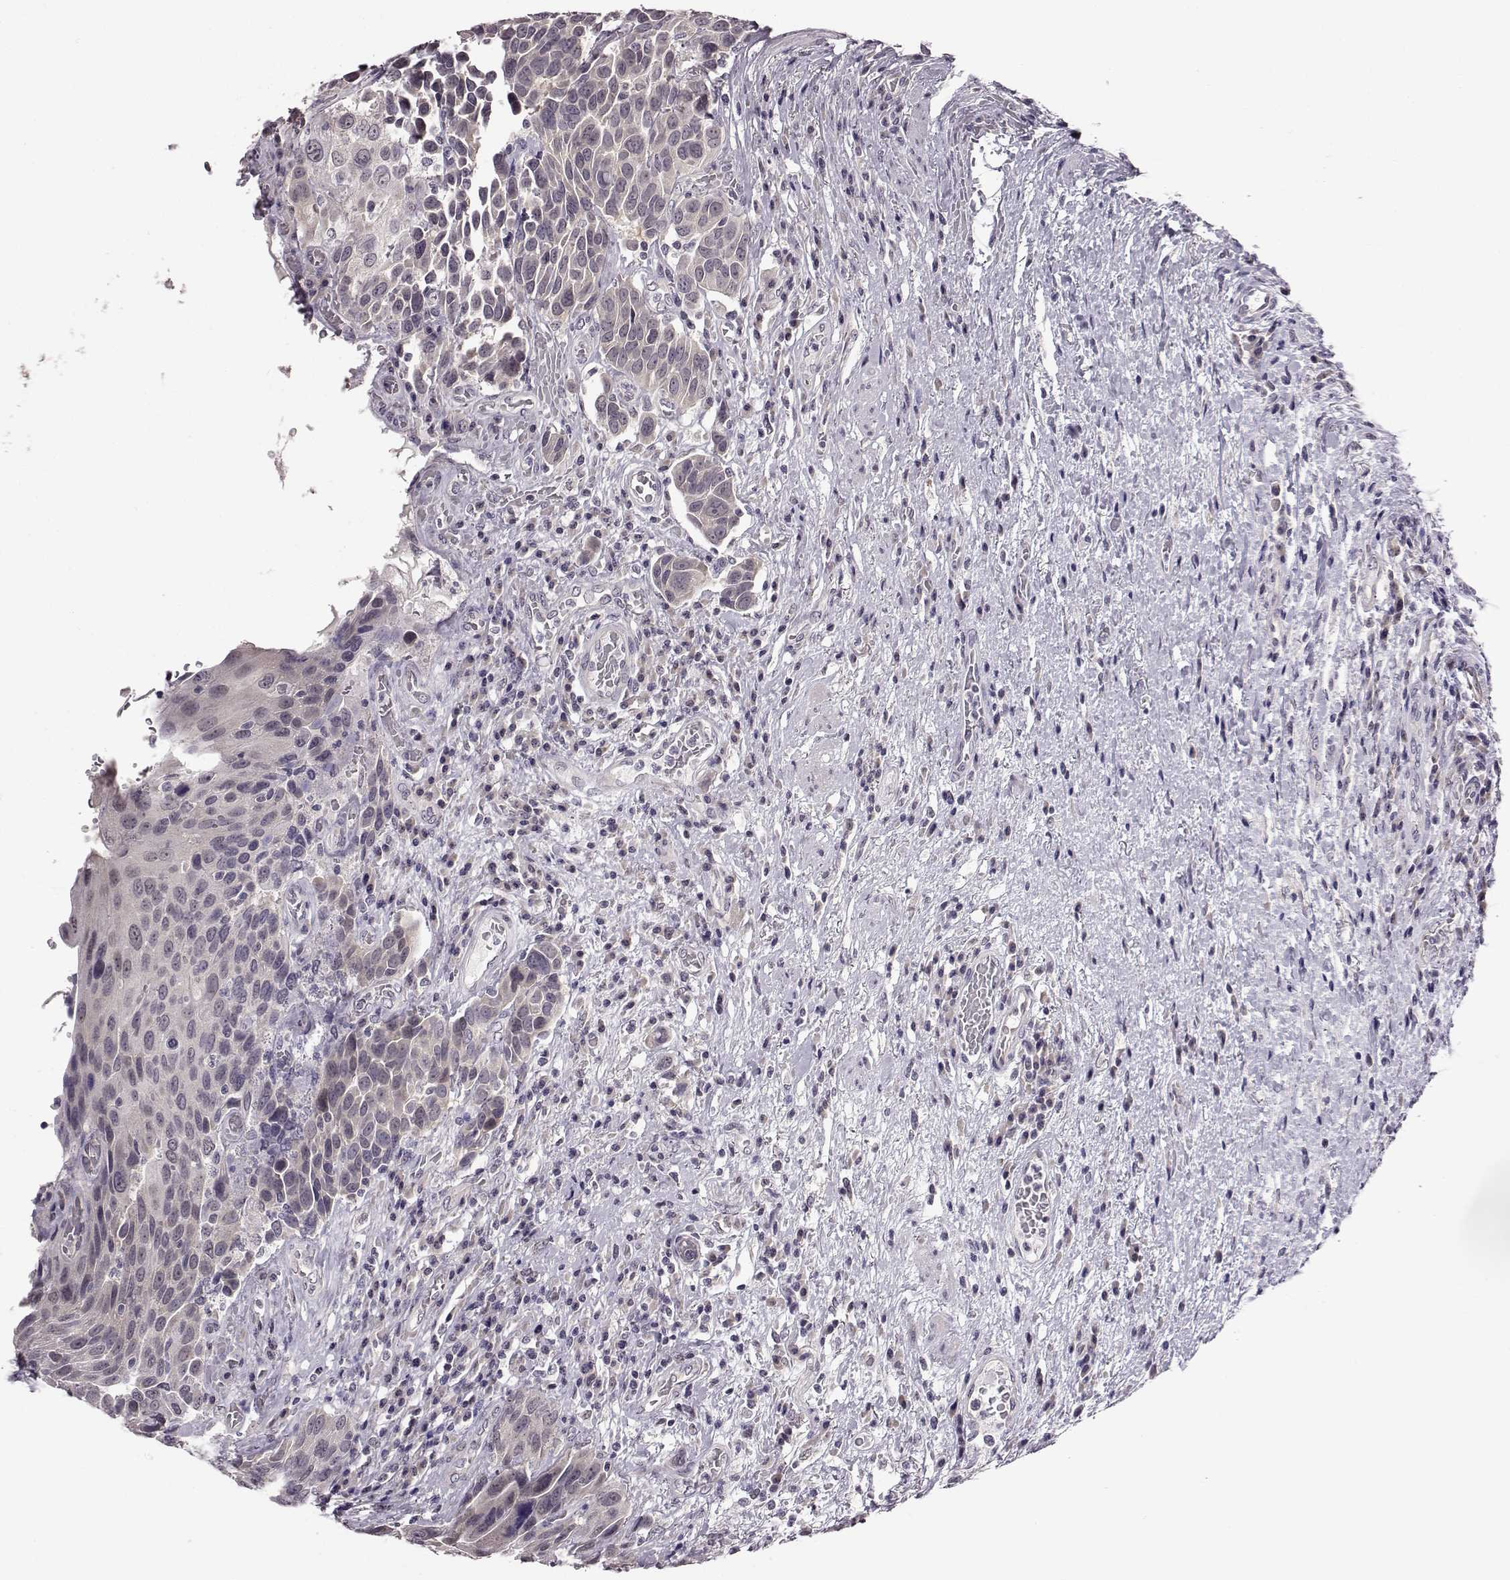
{"staining": {"intensity": "negative", "quantity": "none", "location": "none"}, "tissue": "urothelial cancer", "cell_type": "Tumor cells", "image_type": "cancer", "snomed": [{"axis": "morphology", "description": "Urothelial carcinoma, High grade"}, {"axis": "topography", "description": "Urinary bladder"}], "caption": "Histopathology image shows no significant protein positivity in tumor cells of urothelial carcinoma (high-grade).", "gene": "C10orf62", "patient": {"sex": "female", "age": 70}}